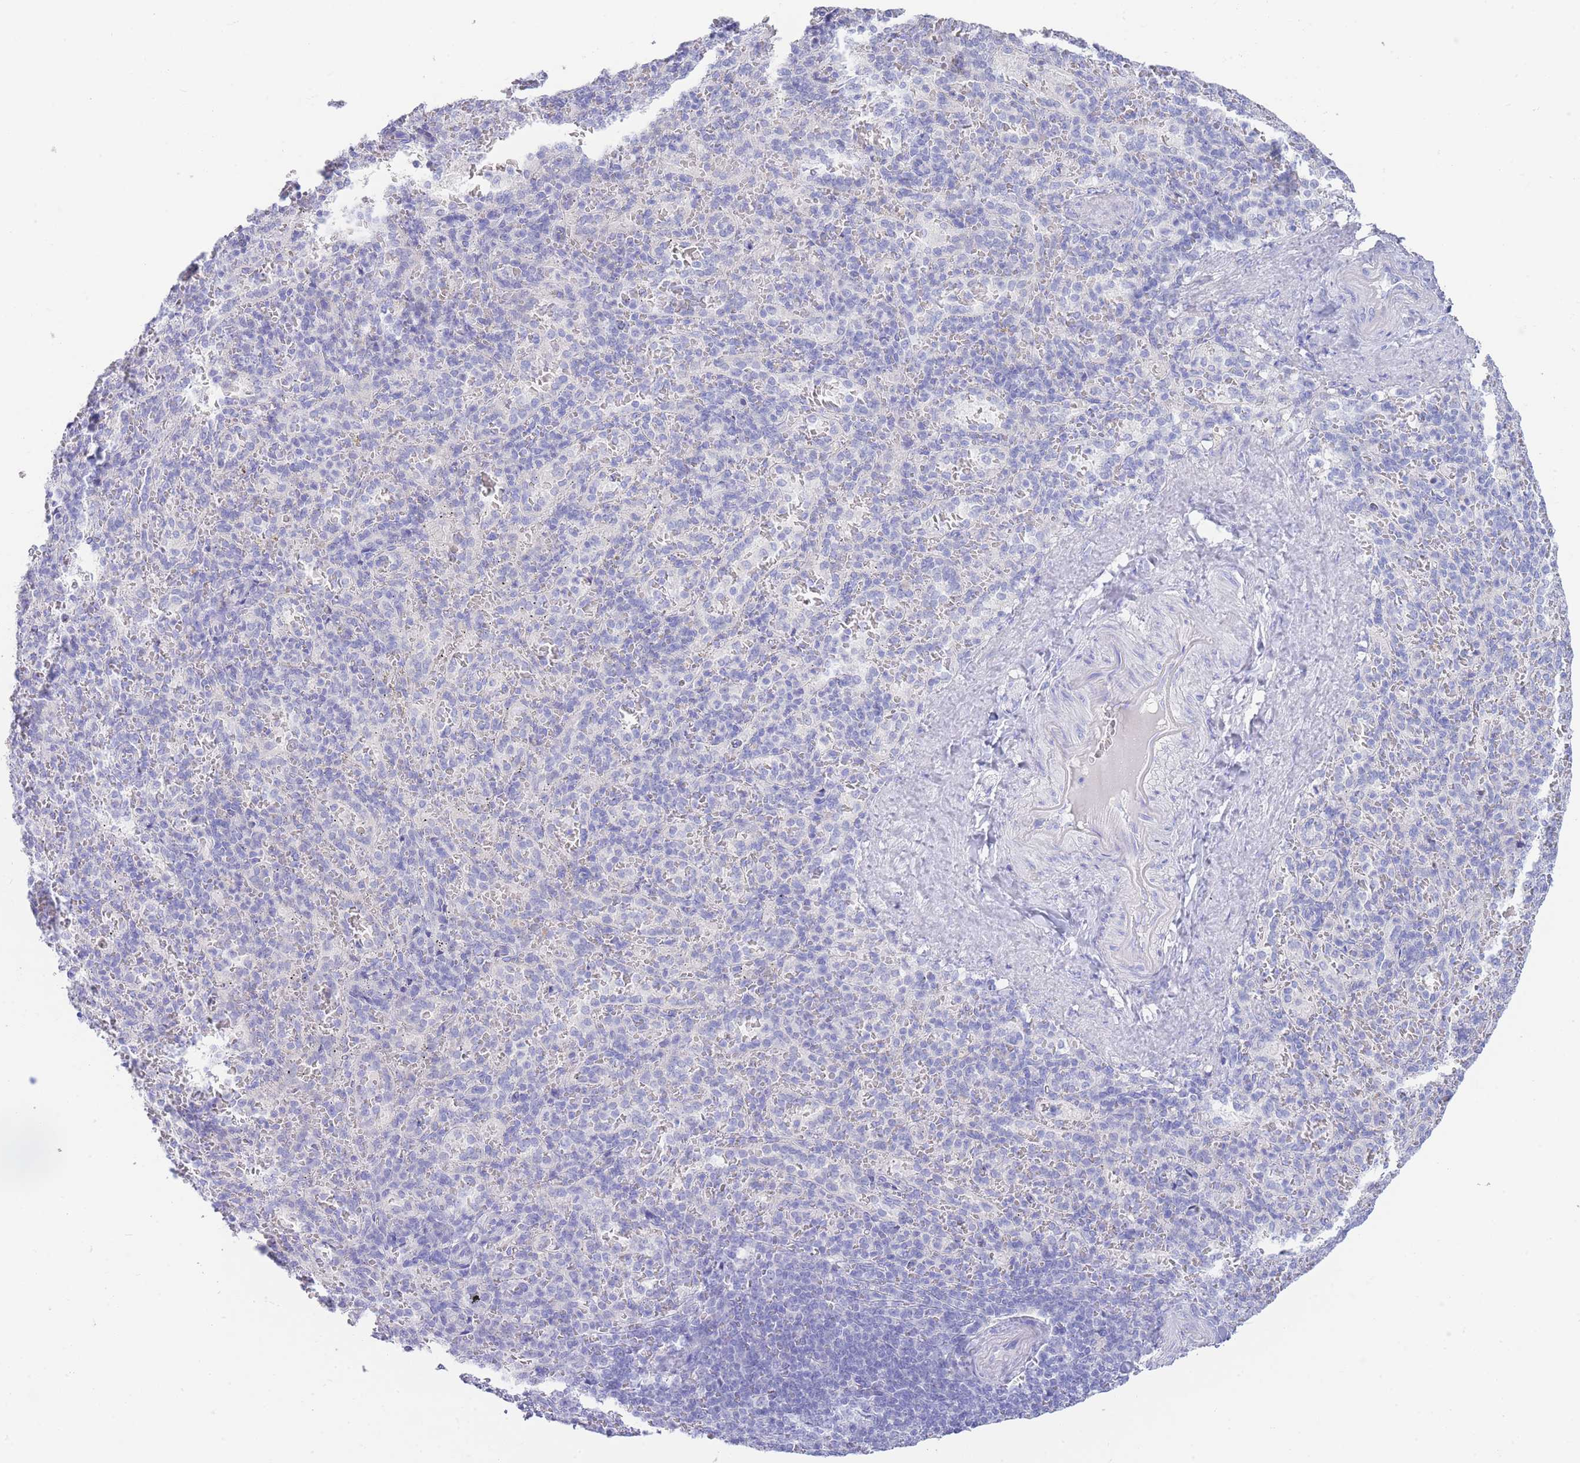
{"staining": {"intensity": "negative", "quantity": "none", "location": "none"}, "tissue": "spleen", "cell_type": "Cells in red pulp", "image_type": "normal", "snomed": [{"axis": "morphology", "description": "Normal tissue, NOS"}, {"axis": "topography", "description": "Spleen"}], "caption": "Histopathology image shows no significant protein staining in cells in red pulp of benign spleen.", "gene": "LRRC37A2", "patient": {"sex": "female", "age": 21}}